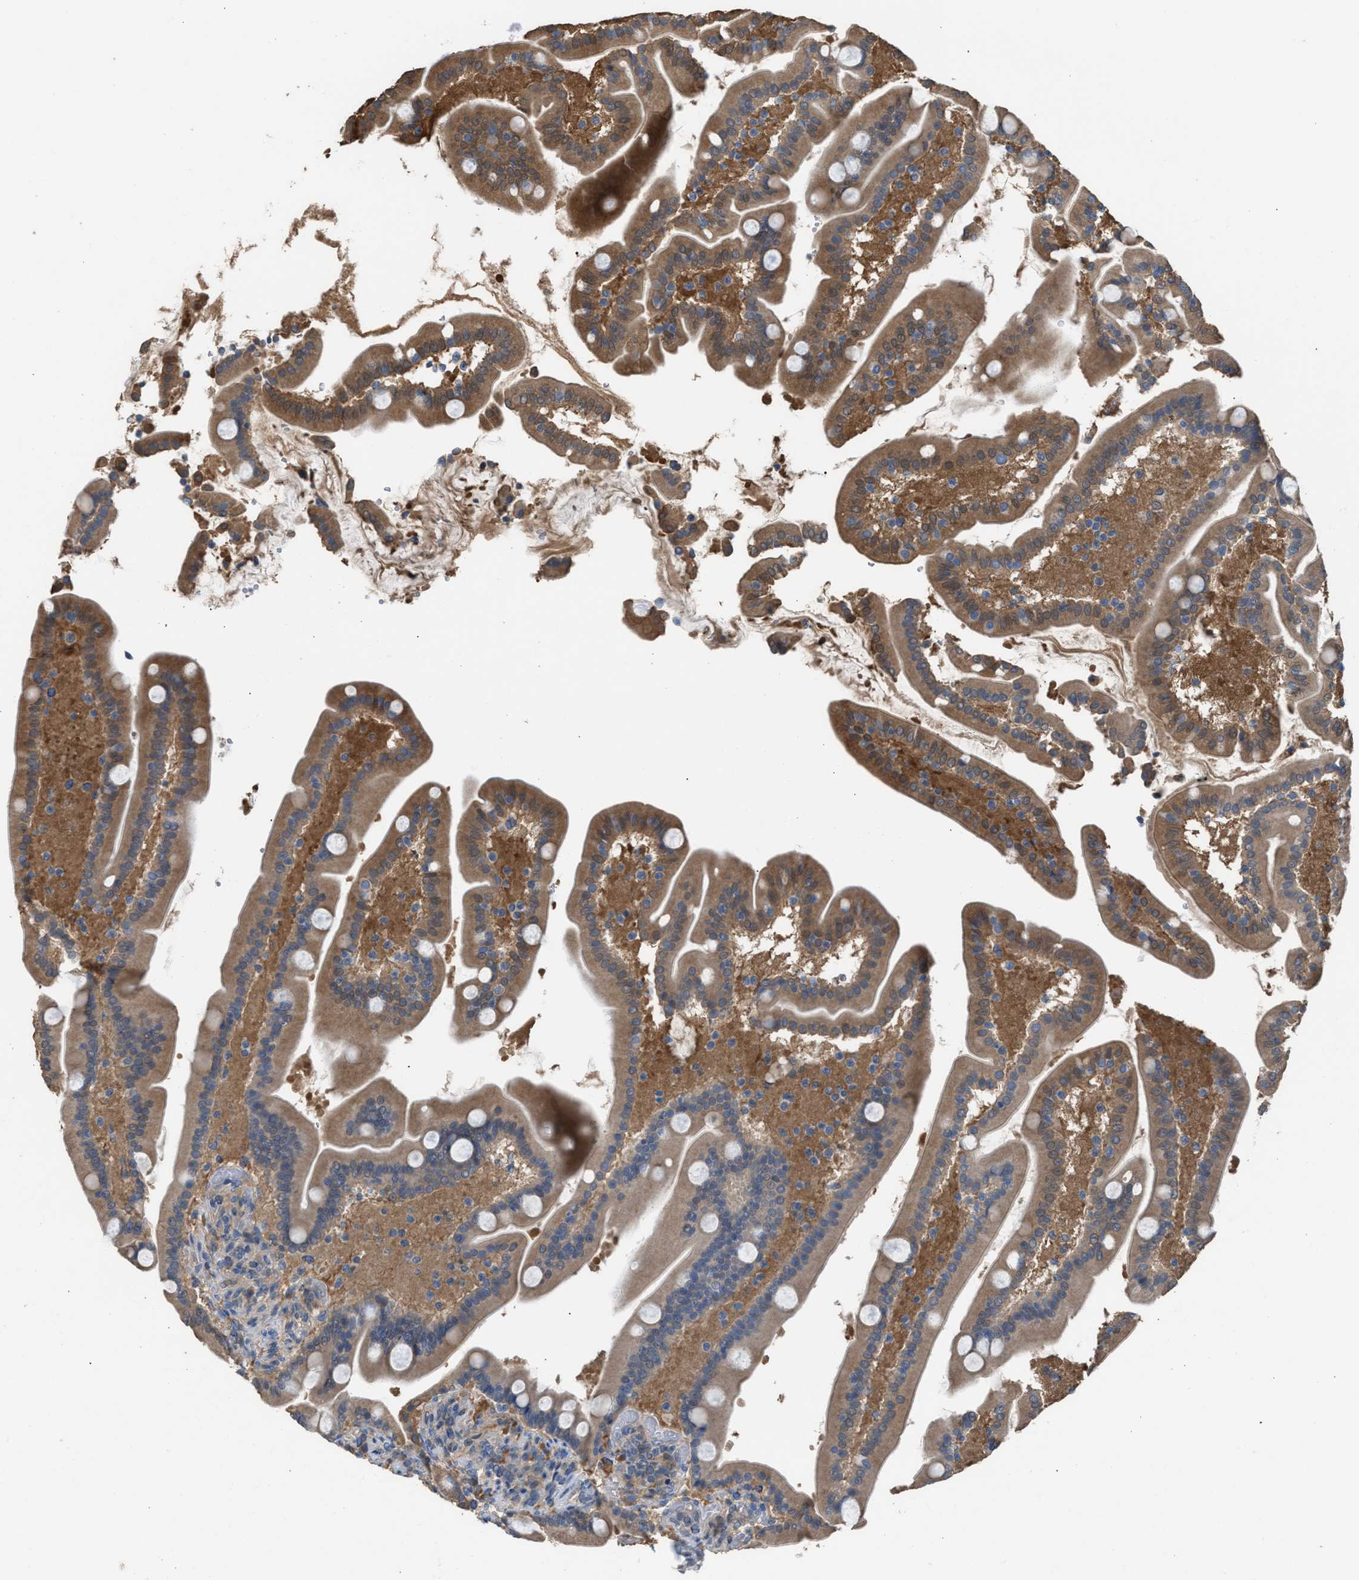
{"staining": {"intensity": "moderate", "quantity": ">75%", "location": "cytoplasmic/membranous"}, "tissue": "duodenum", "cell_type": "Glandular cells", "image_type": "normal", "snomed": [{"axis": "morphology", "description": "Normal tissue, NOS"}, {"axis": "topography", "description": "Duodenum"}], "caption": "A brown stain shows moderate cytoplasmic/membranous positivity of a protein in glandular cells of benign duodenum.", "gene": "NQO2", "patient": {"sex": "male", "age": 54}}